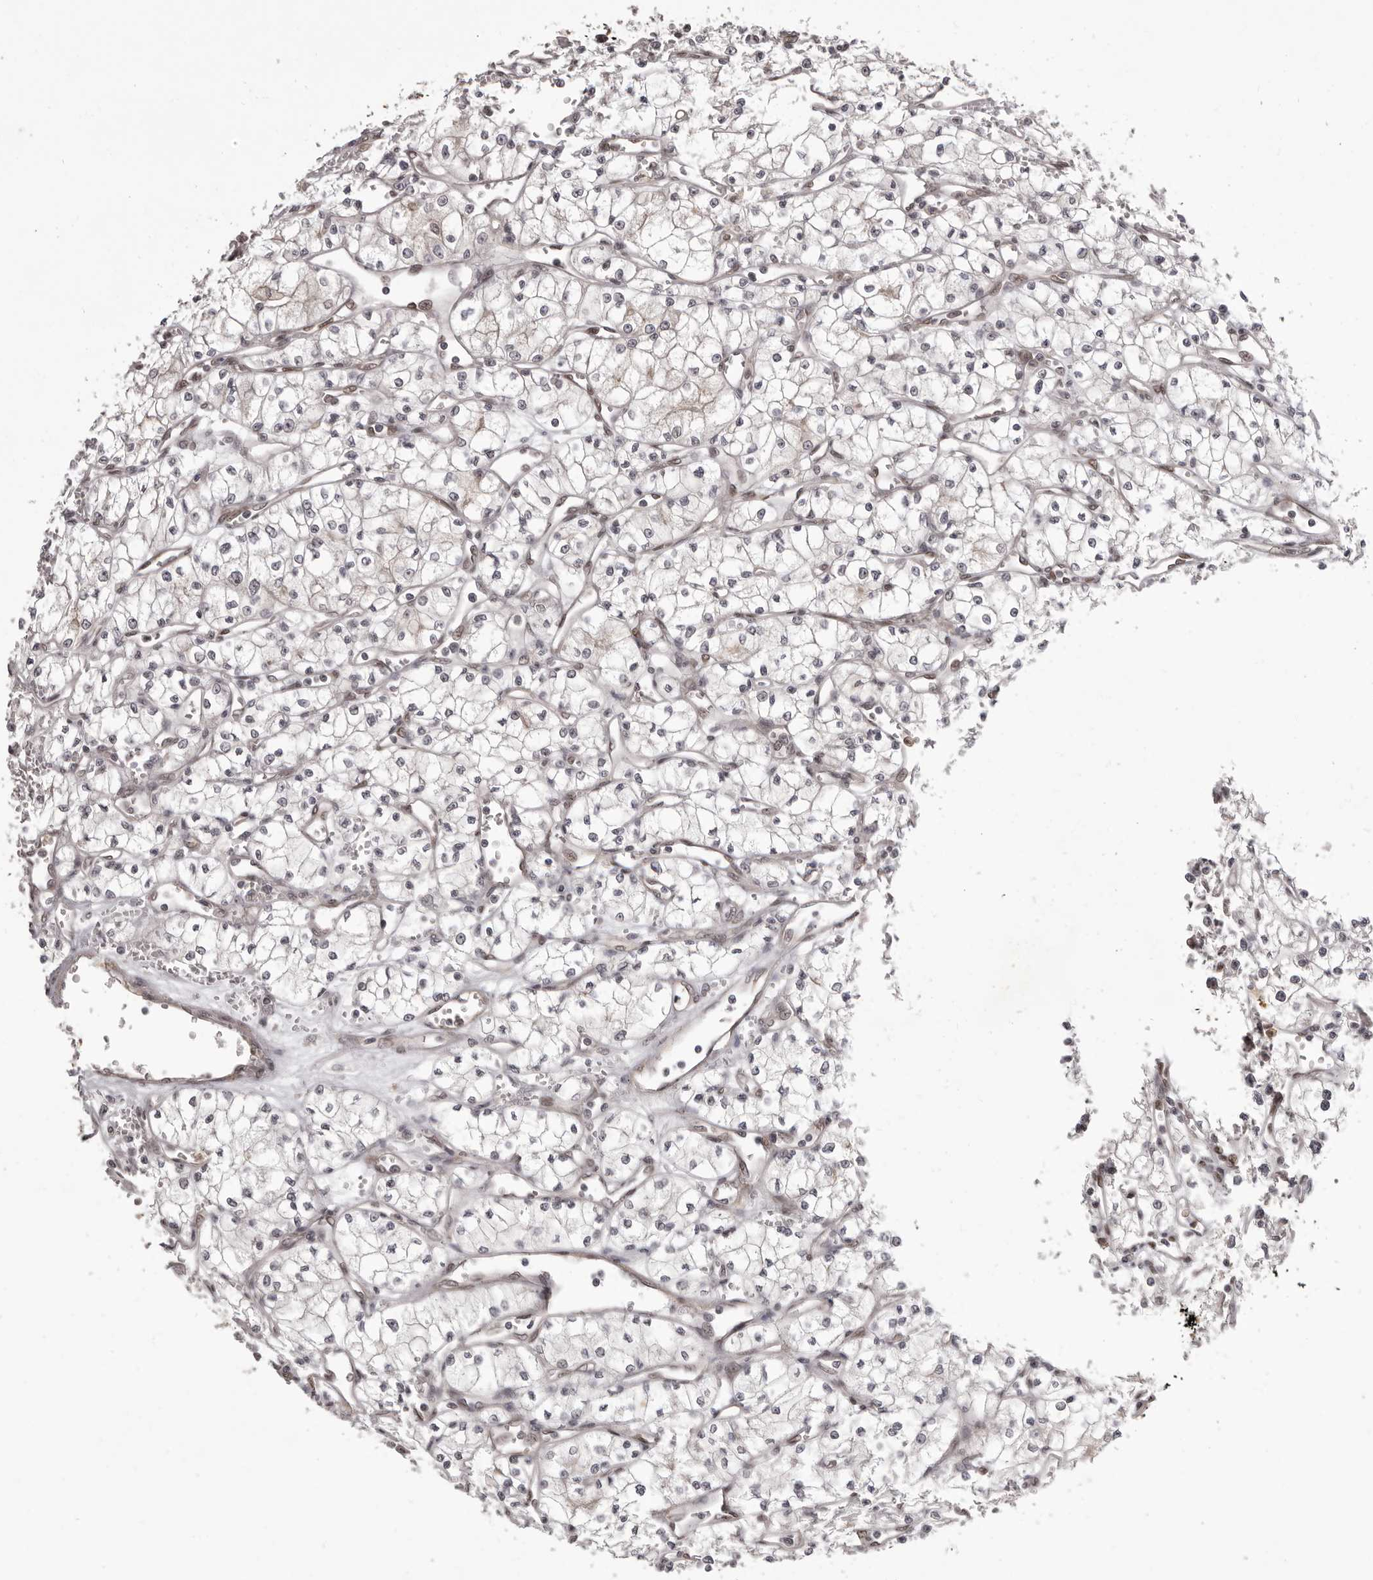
{"staining": {"intensity": "negative", "quantity": "none", "location": "none"}, "tissue": "renal cancer", "cell_type": "Tumor cells", "image_type": "cancer", "snomed": [{"axis": "morphology", "description": "Adenocarcinoma, NOS"}, {"axis": "topography", "description": "Kidney"}], "caption": "An IHC photomicrograph of adenocarcinoma (renal) is shown. There is no staining in tumor cells of adenocarcinoma (renal). (Brightfield microscopy of DAB (3,3'-diaminobenzidine) immunohistochemistry (IHC) at high magnification).", "gene": "RNF2", "patient": {"sex": "male", "age": 59}}